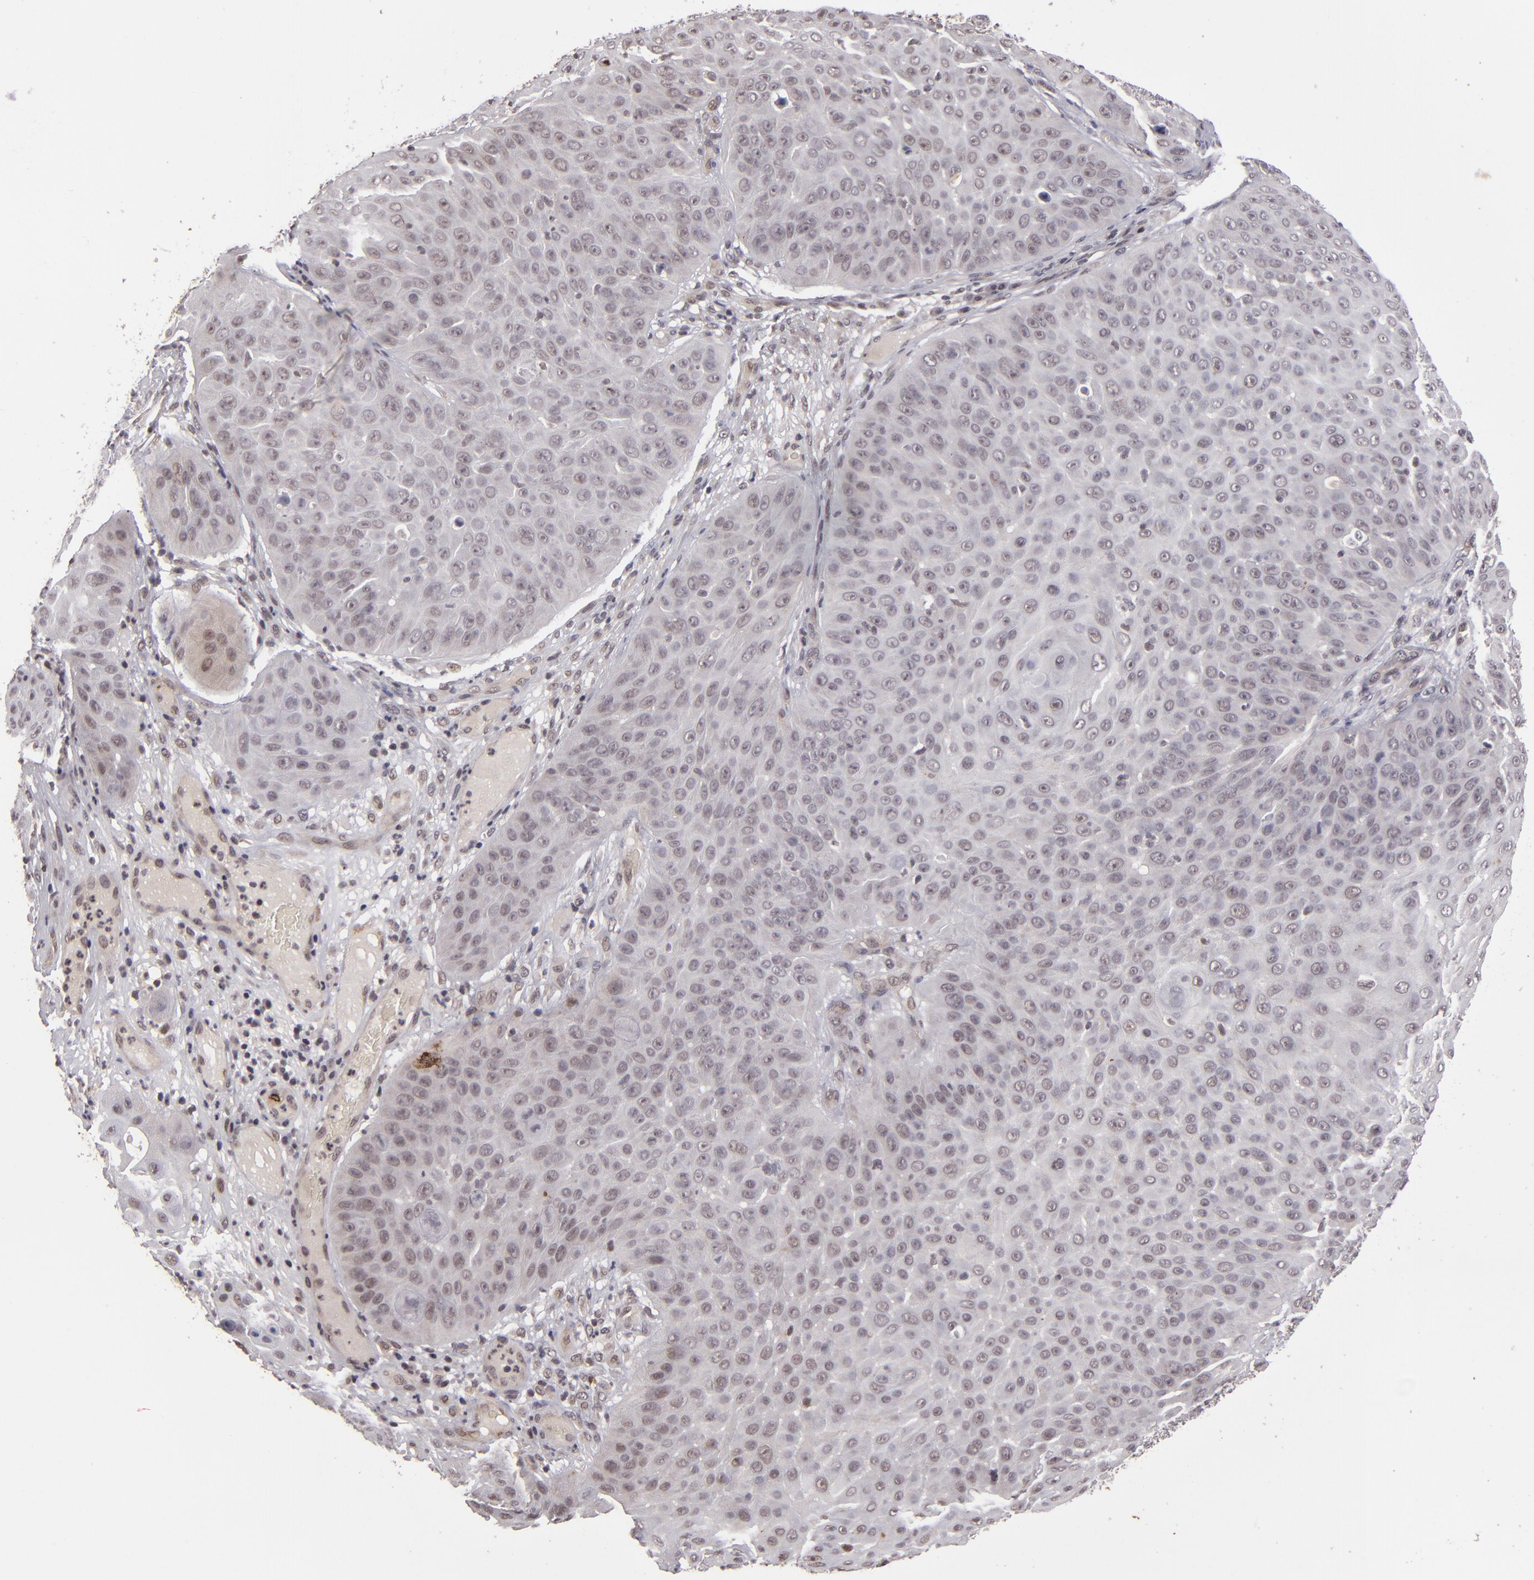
{"staining": {"intensity": "negative", "quantity": "none", "location": "none"}, "tissue": "skin cancer", "cell_type": "Tumor cells", "image_type": "cancer", "snomed": [{"axis": "morphology", "description": "Squamous cell carcinoma, NOS"}, {"axis": "topography", "description": "Skin"}], "caption": "Tumor cells are negative for protein expression in human skin cancer (squamous cell carcinoma).", "gene": "DFFA", "patient": {"sex": "male", "age": 82}}